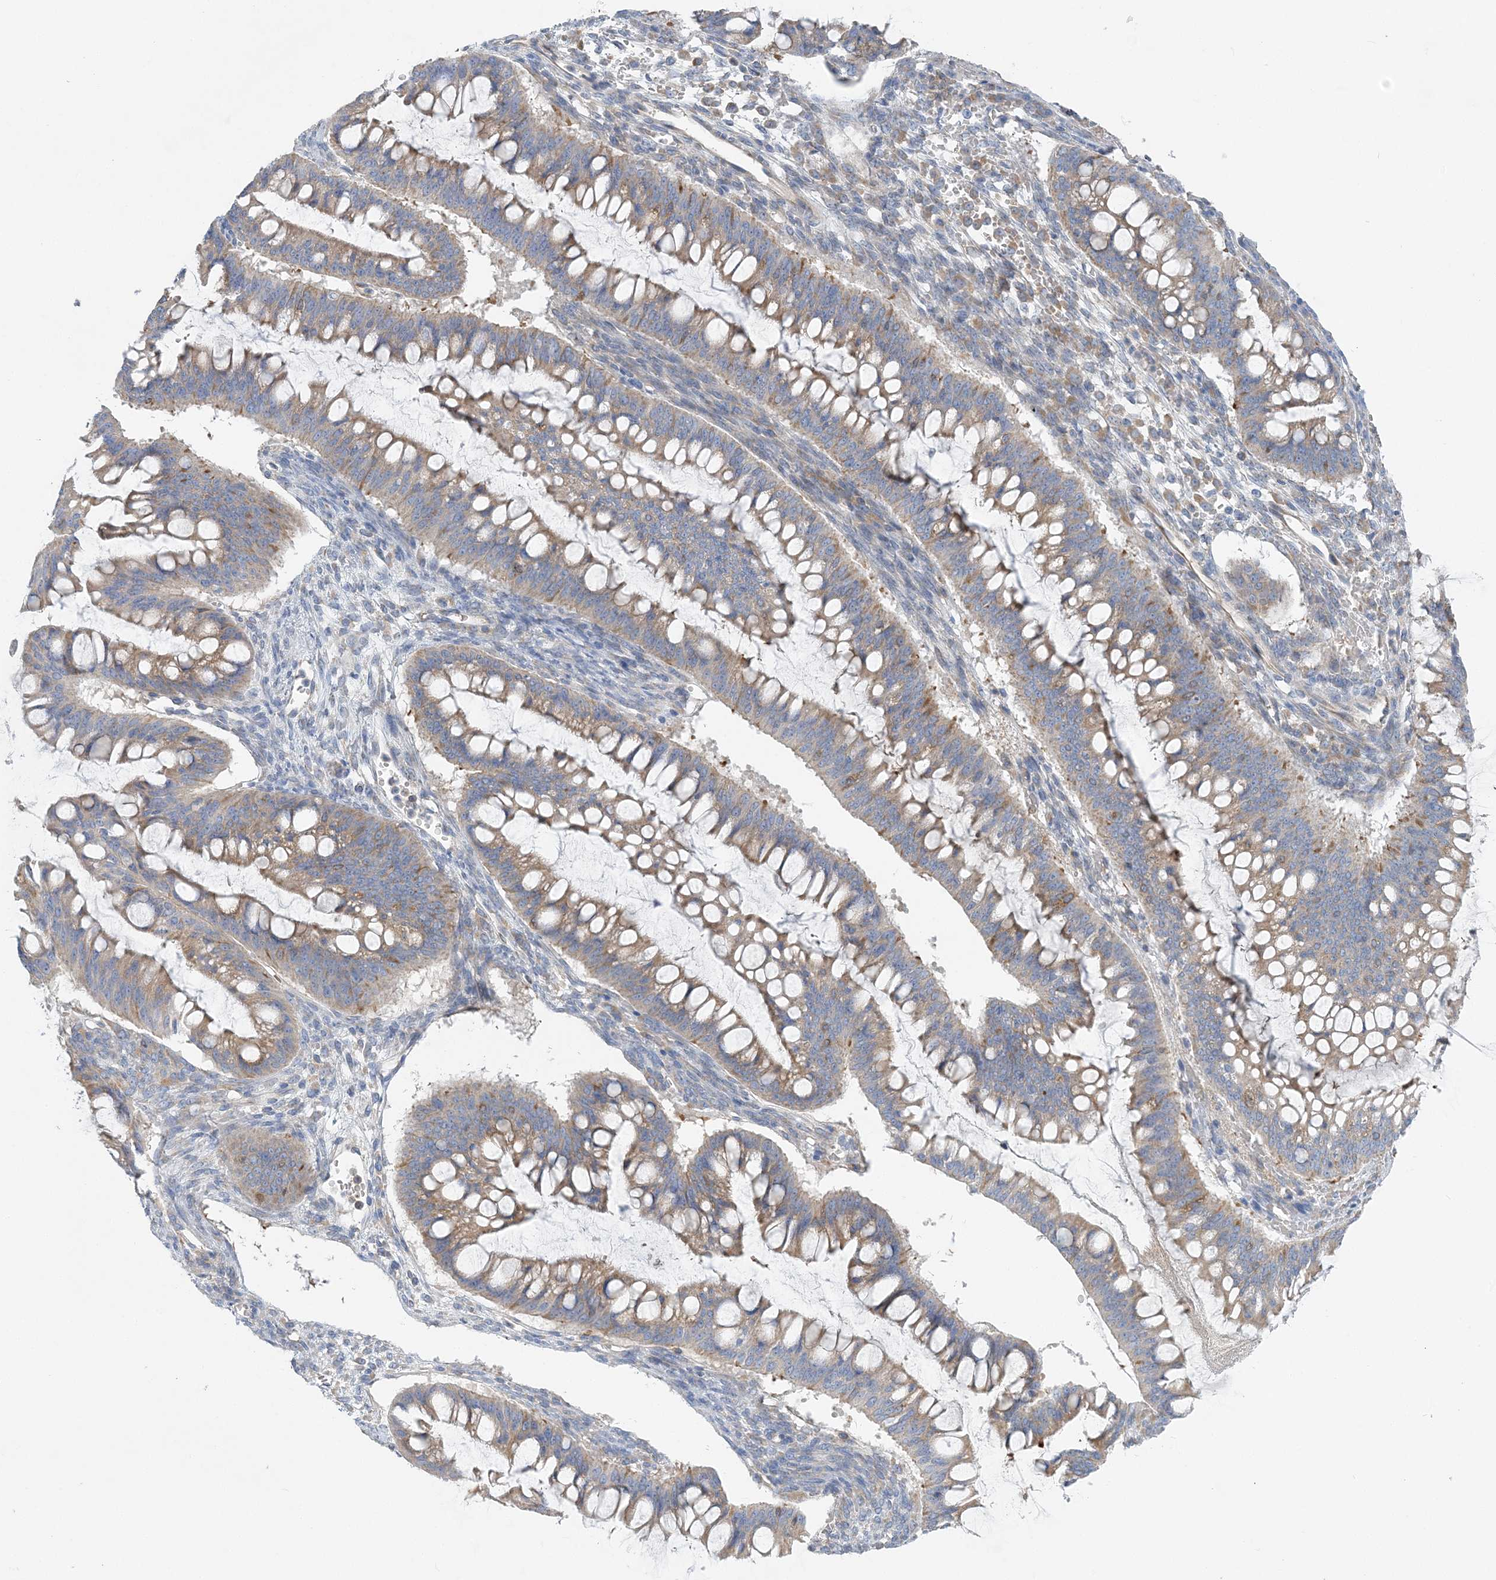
{"staining": {"intensity": "weak", "quantity": ">75%", "location": "cytoplasmic/membranous"}, "tissue": "ovarian cancer", "cell_type": "Tumor cells", "image_type": "cancer", "snomed": [{"axis": "morphology", "description": "Cystadenocarcinoma, mucinous, NOS"}, {"axis": "topography", "description": "Ovary"}], "caption": "This image demonstrates mucinous cystadenocarcinoma (ovarian) stained with immunohistochemistry to label a protein in brown. The cytoplasmic/membranous of tumor cells show weak positivity for the protein. Nuclei are counter-stained blue.", "gene": "FAM114A2", "patient": {"sex": "female", "age": 73}}